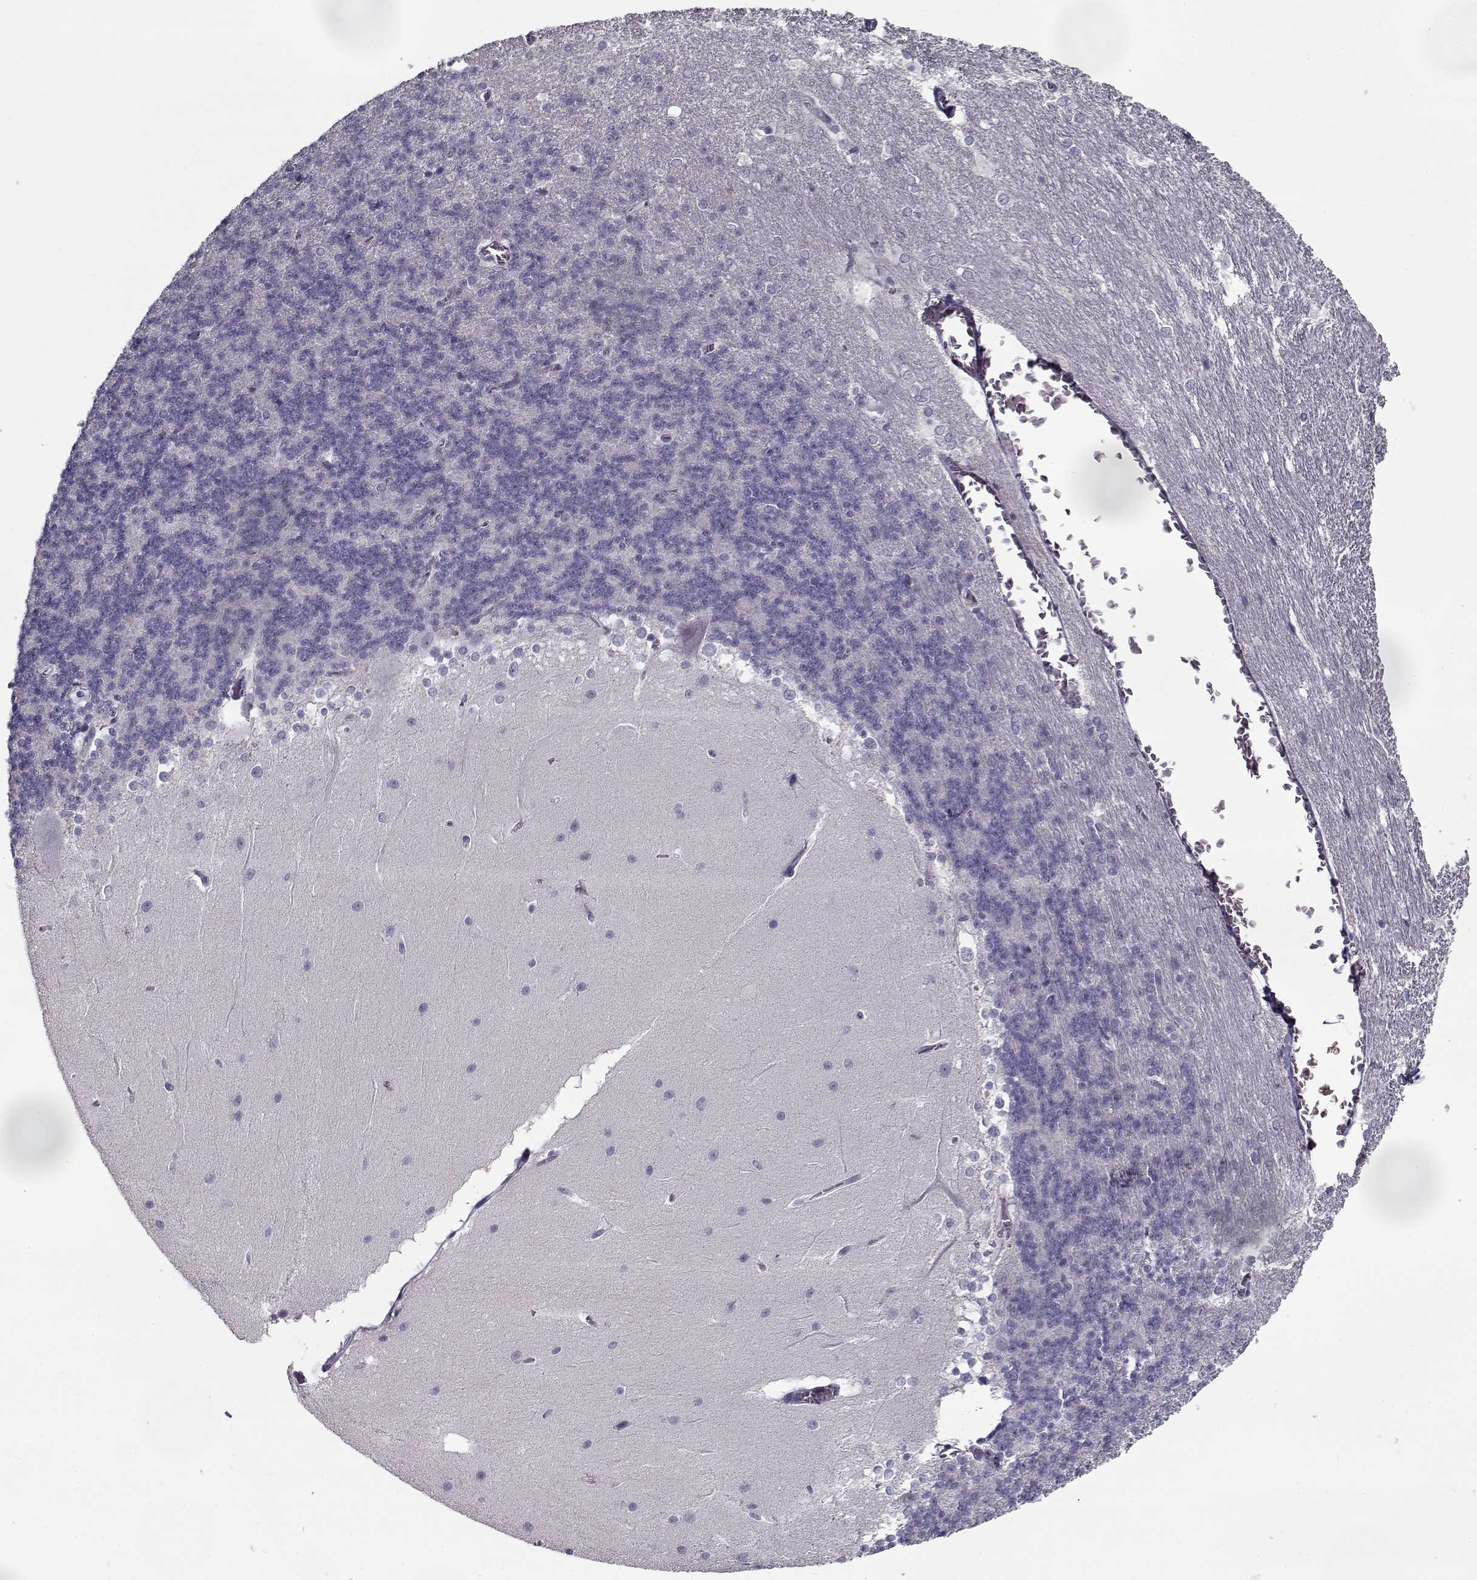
{"staining": {"intensity": "negative", "quantity": "none", "location": "none"}, "tissue": "cerebellum", "cell_type": "Cells in granular layer", "image_type": "normal", "snomed": [{"axis": "morphology", "description": "Normal tissue, NOS"}, {"axis": "topography", "description": "Cerebellum"}], "caption": "A high-resolution image shows IHC staining of benign cerebellum, which exhibits no significant staining in cells in granular layer.", "gene": "RNF32", "patient": {"sex": "female", "age": 19}}